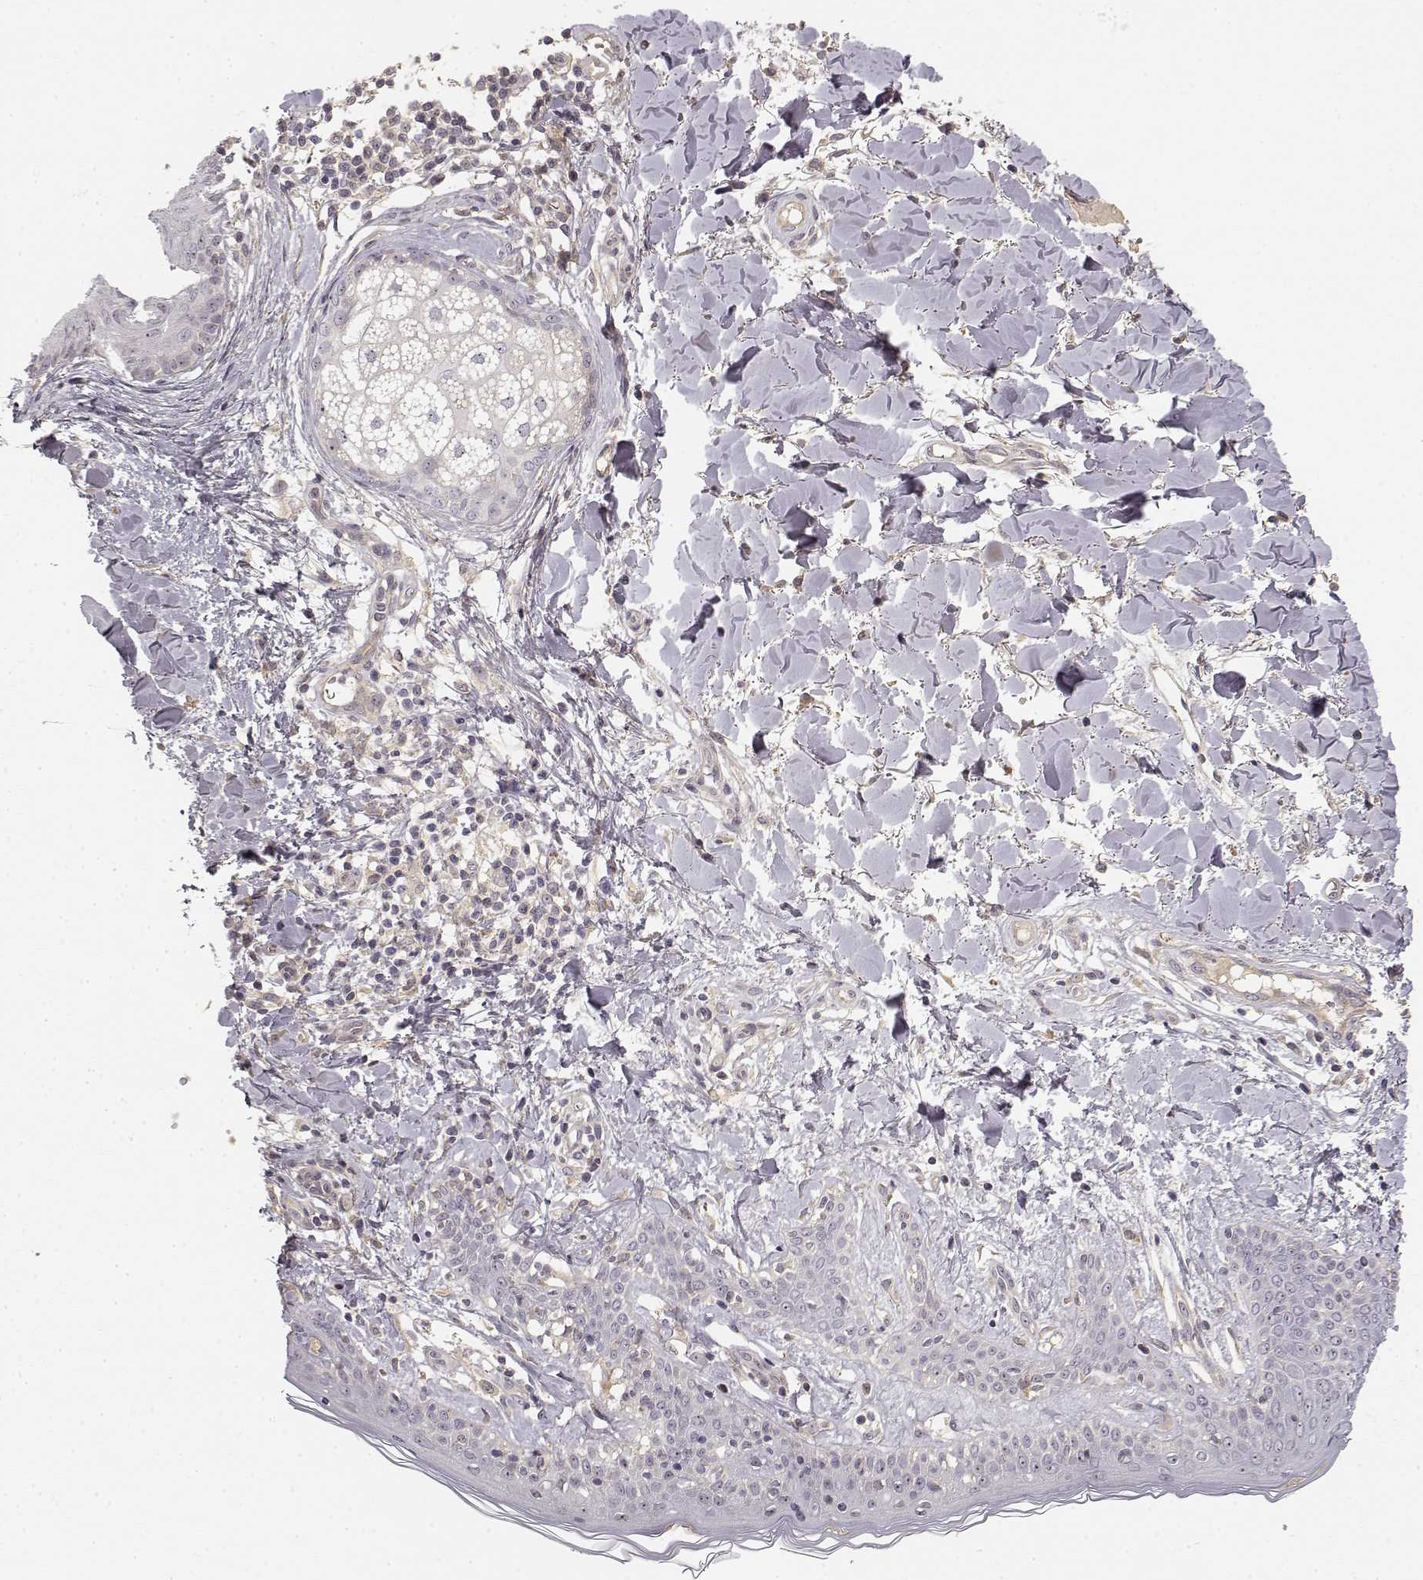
{"staining": {"intensity": "negative", "quantity": "none", "location": "none"}, "tissue": "skin", "cell_type": "Fibroblasts", "image_type": "normal", "snomed": [{"axis": "morphology", "description": "Normal tissue, NOS"}, {"axis": "topography", "description": "Skin"}], "caption": "Human skin stained for a protein using immunohistochemistry (IHC) reveals no expression in fibroblasts.", "gene": "MED12L", "patient": {"sex": "female", "age": 34}}